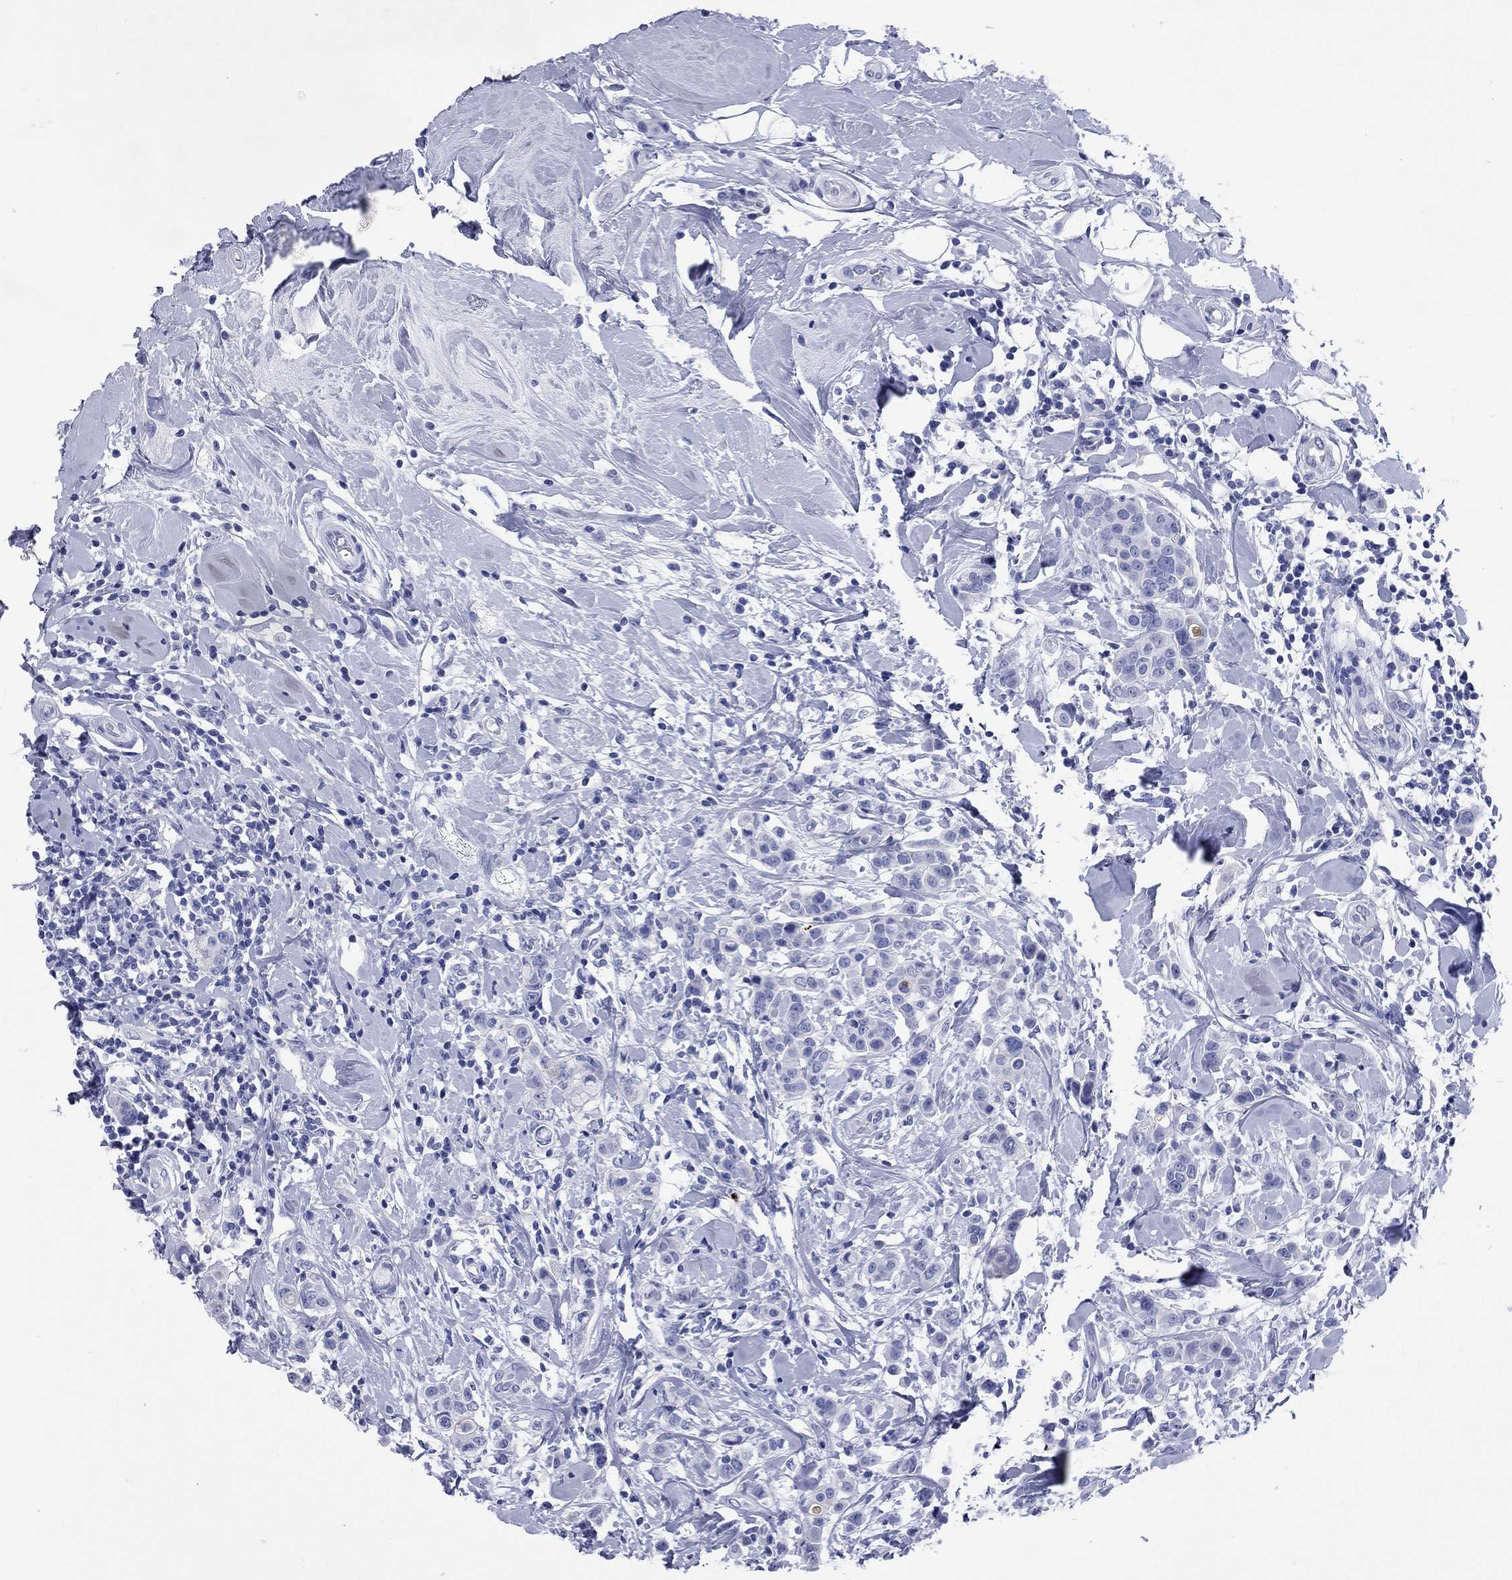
{"staining": {"intensity": "negative", "quantity": "none", "location": "none"}, "tissue": "breast cancer", "cell_type": "Tumor cells", "image_type": "cancer", "snomed": [{"axis": "morphology", "description": "Duct carcinoma"}, {"axis": "topography", "description": "Breast"}], "caption": "An immunohistochemistry image of breast cancer is shown. There is no staining in tumor cells of breast cancer.", "gene": "CCNA1", "patient": {"sex": "female", "age": 27}}